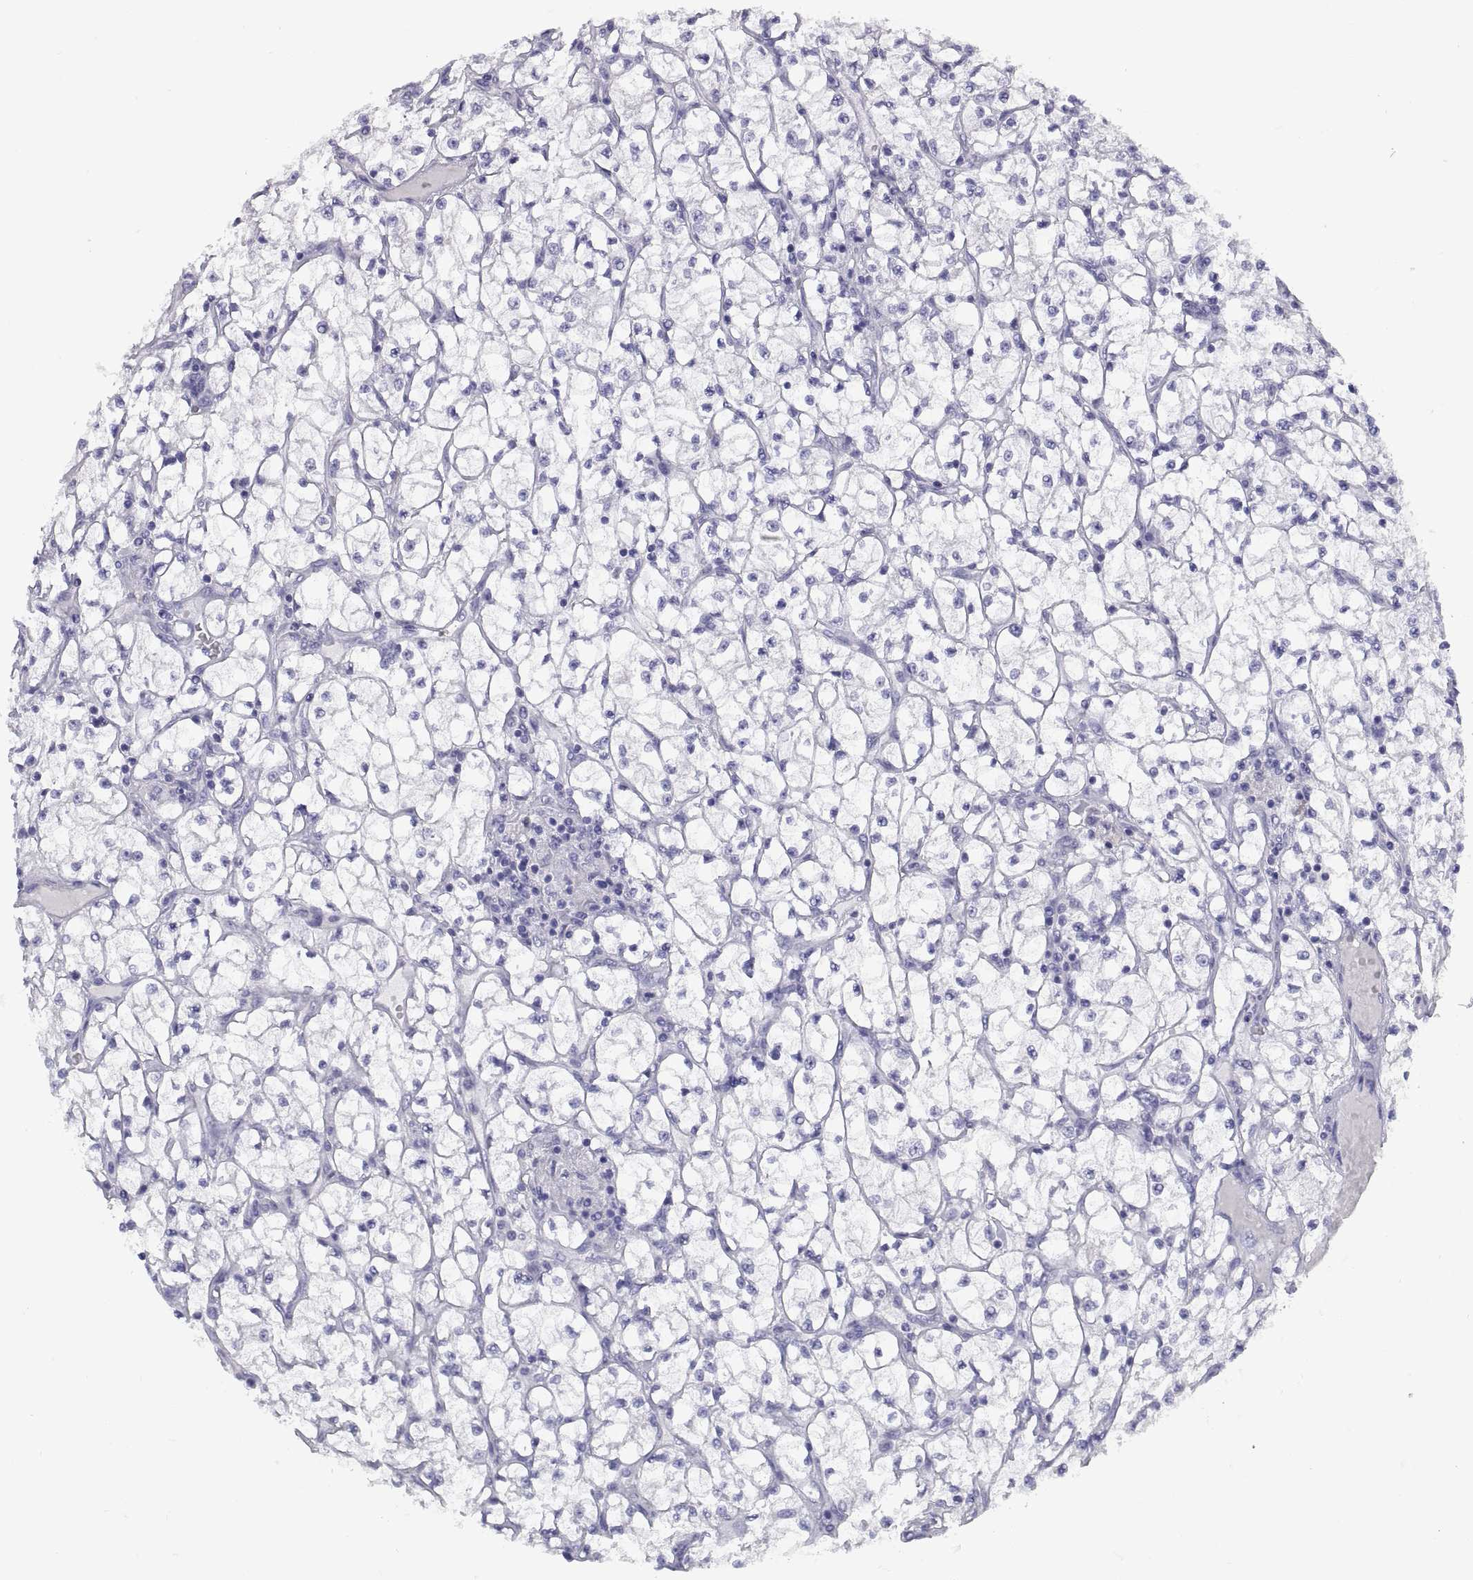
{"staining": {"intensity": "negative", "quantity": "none", "location": "none"}, "tissue": "renal cancer", "cell_type": "Tumor cells", "image_type": "cancer", "snomed": [{"axis": "morphology", "description": "Adenocarcinoma, NOS"}, {"axis": "topography", "description": "Kidney"}], "caption": "There is no significant staining in tumor cells of adenocarcinoma (renal). The staining is performed using DAB (3,3'-diaminobenzidine) brown chromogen with nuclei counter-stained in using hematoxylin.", "gene": "RGS20", "patient": {"sex": "female", "age": 64}}